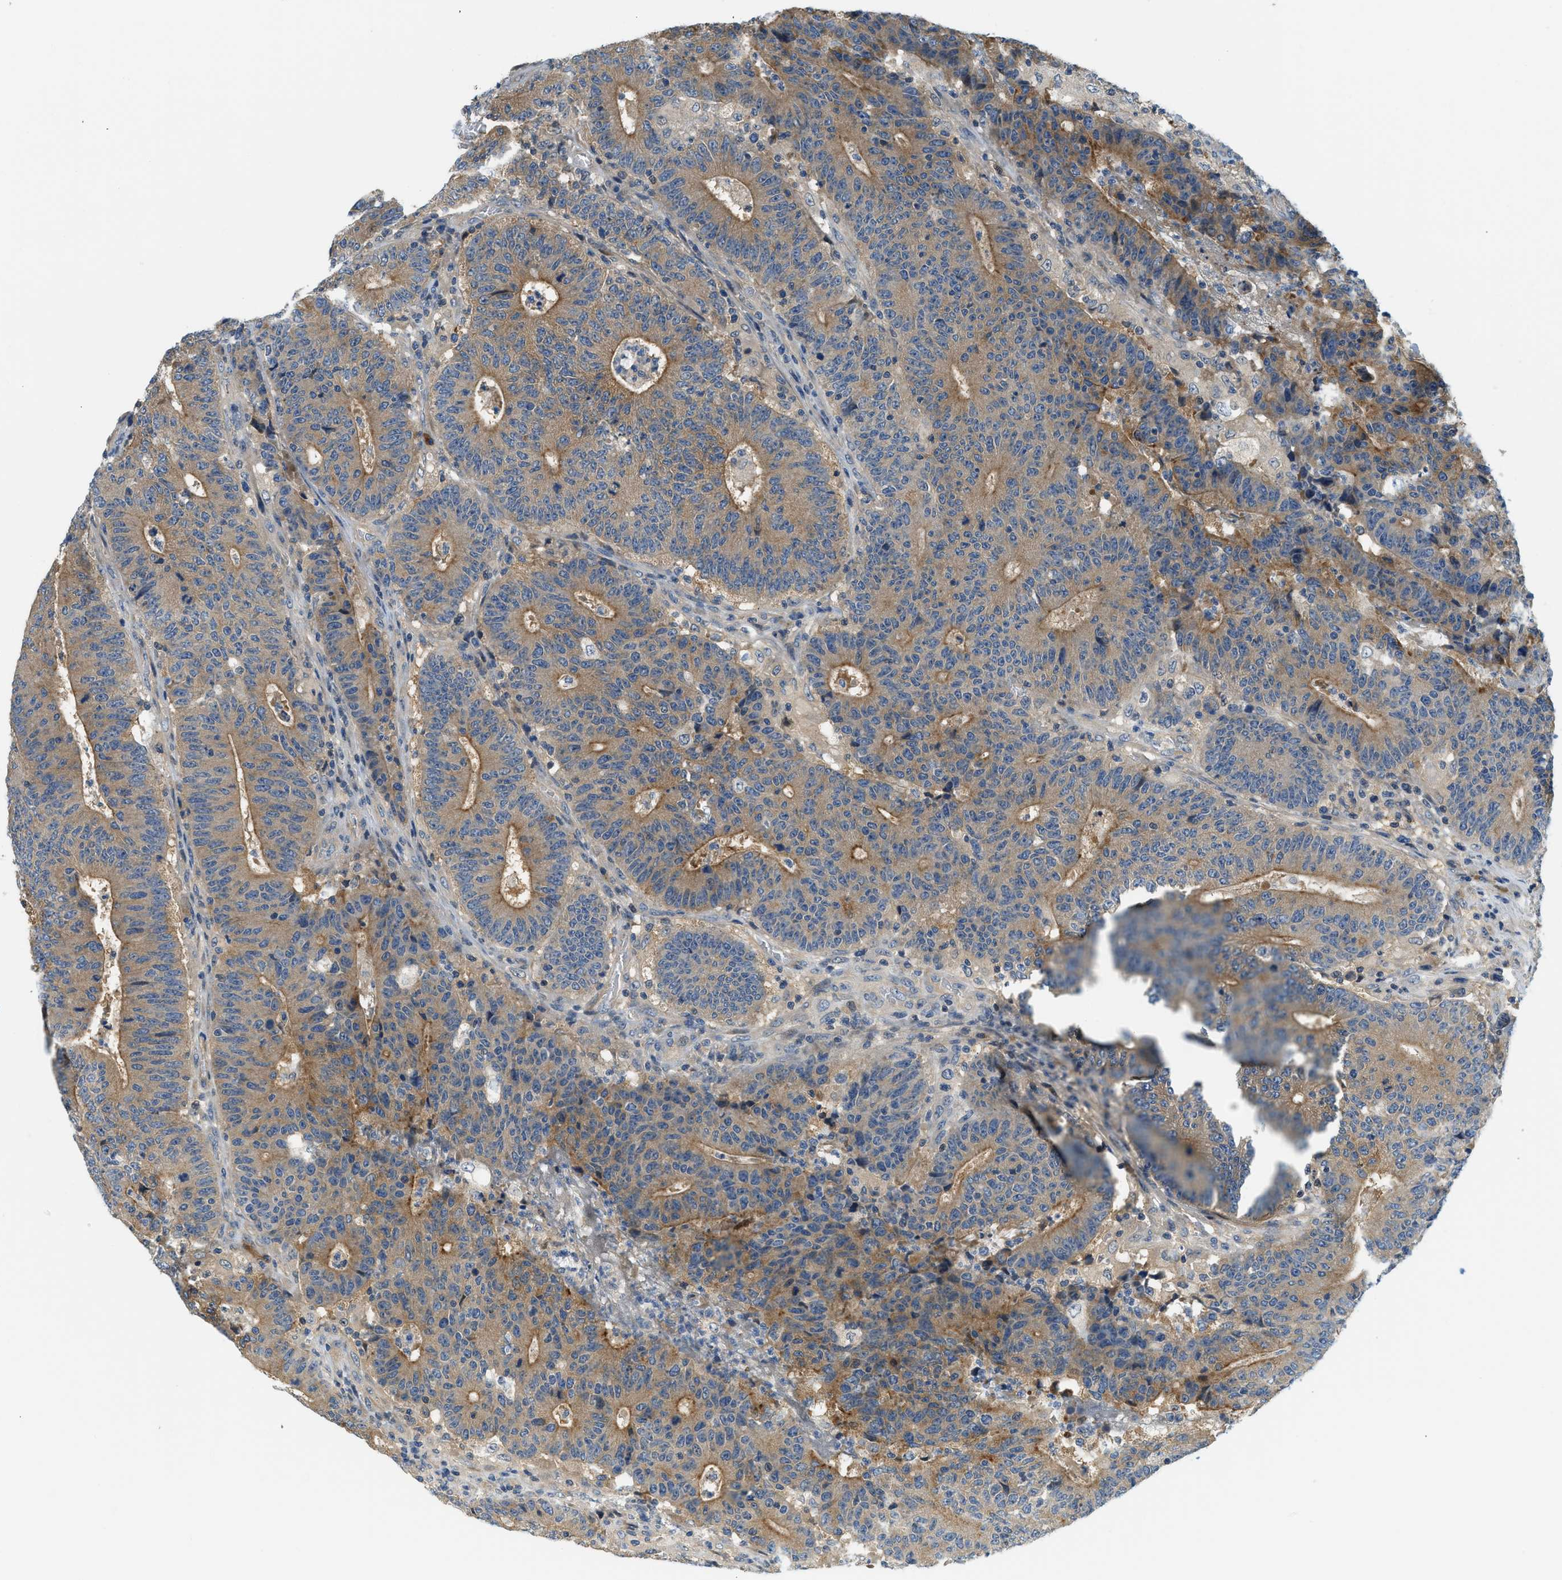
{"staining": {"intensity": "moderate", "quantity": ">75%", "location": "cytoplasmic/membranous"}, "tissue": "colorectal cancer", "cell_type": "Tumor cells", "image_type": "cancer", "snomed": [{"axis": "morphology", "description": "Normal tissue, NOS"}, {"axis": "morphology", "description": "Adenocarcinoma, NOS"}, {"axis": "topography", "description": "Colon"}], "caption": "Protein staining by immunohistochemistry (IHC) reveals moderate cytoplasmic/membranous expression in approximately >75% of tumor cells in adenocarcinoma (colorectal).", "gene": "KCNK1", "patient": {"sex": "female", "age": 75}}